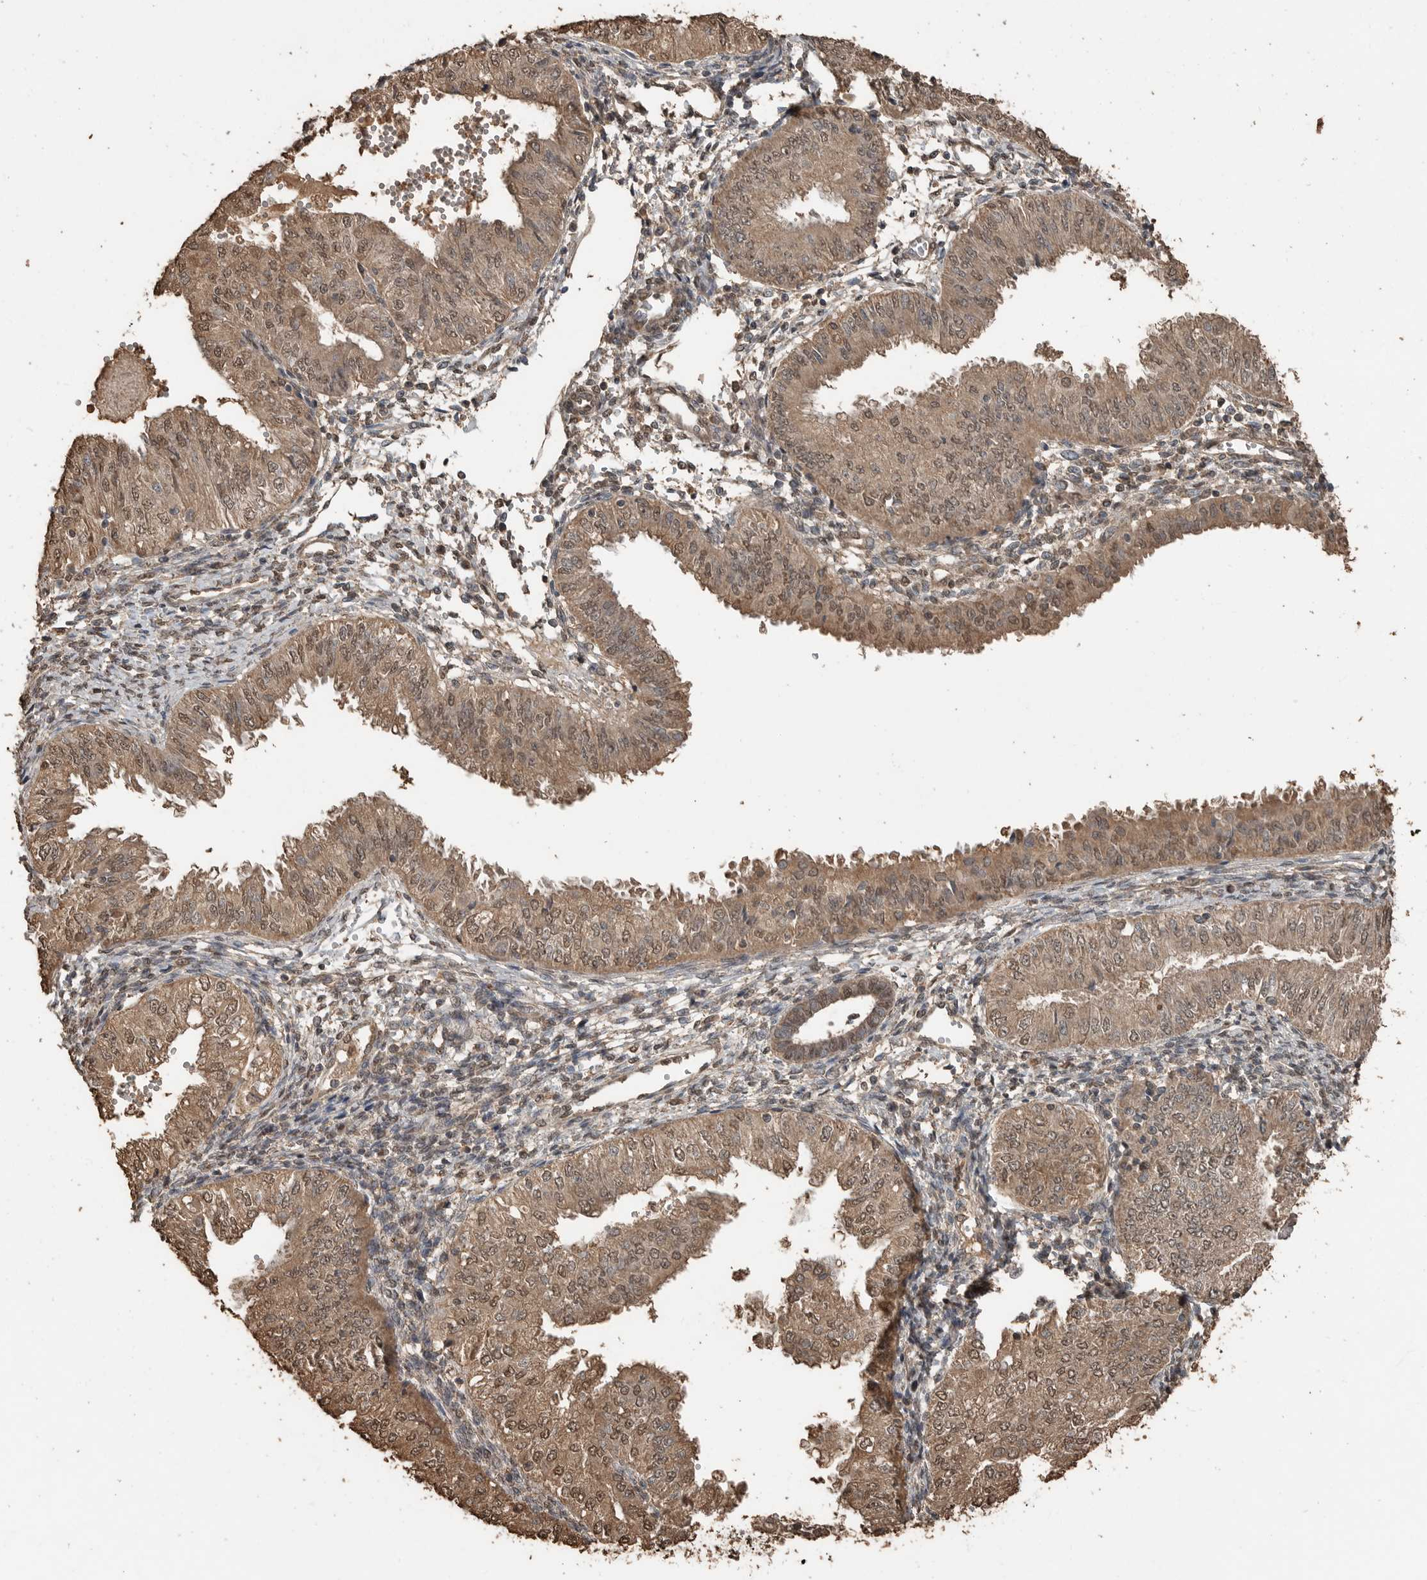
{"staining": {"intensity": "moderate", "quantity": ">75%", "location": "cytoplasmic/membranous,nuclear"}, "tissue": "endometrial cancer", "cell_type": "Tumor cells", "image_type": "cancer", "snomed": [{"axis": "morphology", "description": "Normal tissue, NOS"}, {"axis": "morphology", "description": "Adenocarcinoma, NOS"}, {"axis": "topography", "description": "Endometrium"}], "caption": "DAB (3,3'-diaminobenzidine) immunohistochemical staining of endometrial cancer (adenocarcinoma) displays moderate cytoplasmic/membranous and nuclear protein staining in approximately >75% of tumor cells.", "gene": "BLZF1", "patient": {"sex": "female", "age": 53}}